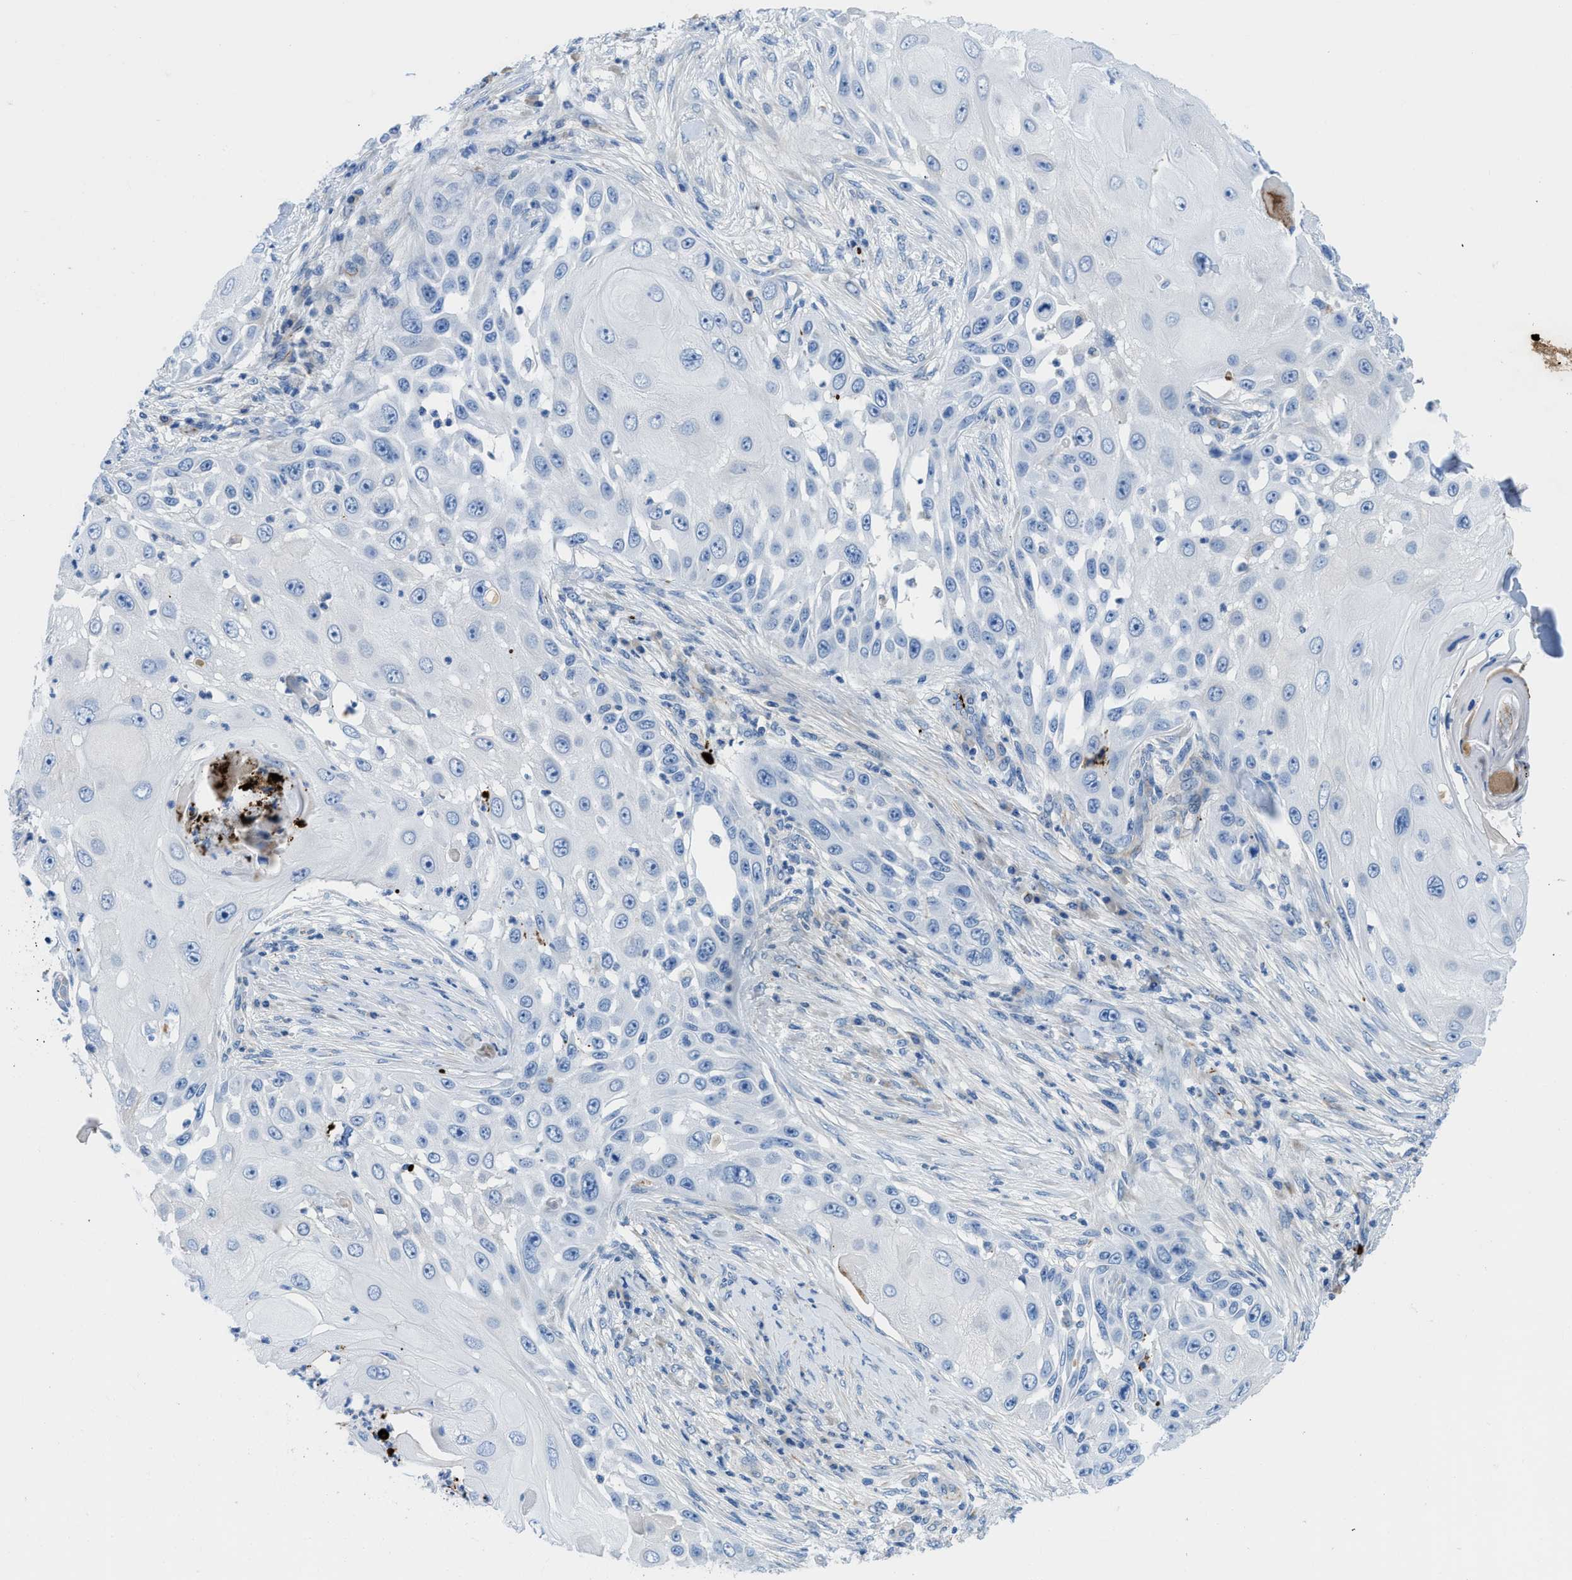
{"staining": {"intensity": "negative", "quantity": "none", "location": "none"}, "tissue": "skin cancer", "cell_type": "Tumor cells", "image_type": "cancer", "snomed": [{"axis": "morphology", "description": "Squamous cell carcinoma, NOS"}, {"axis": "topography", "description": "Skin"}], "caption": "A histopathology image of skin squamous cell carcinoma stained for a protein exhibits no brown staining in tumor cells. Nuclei are stained in blue.", "gene": "XCR1", "patient": {"sex": "female", "age": 44}}